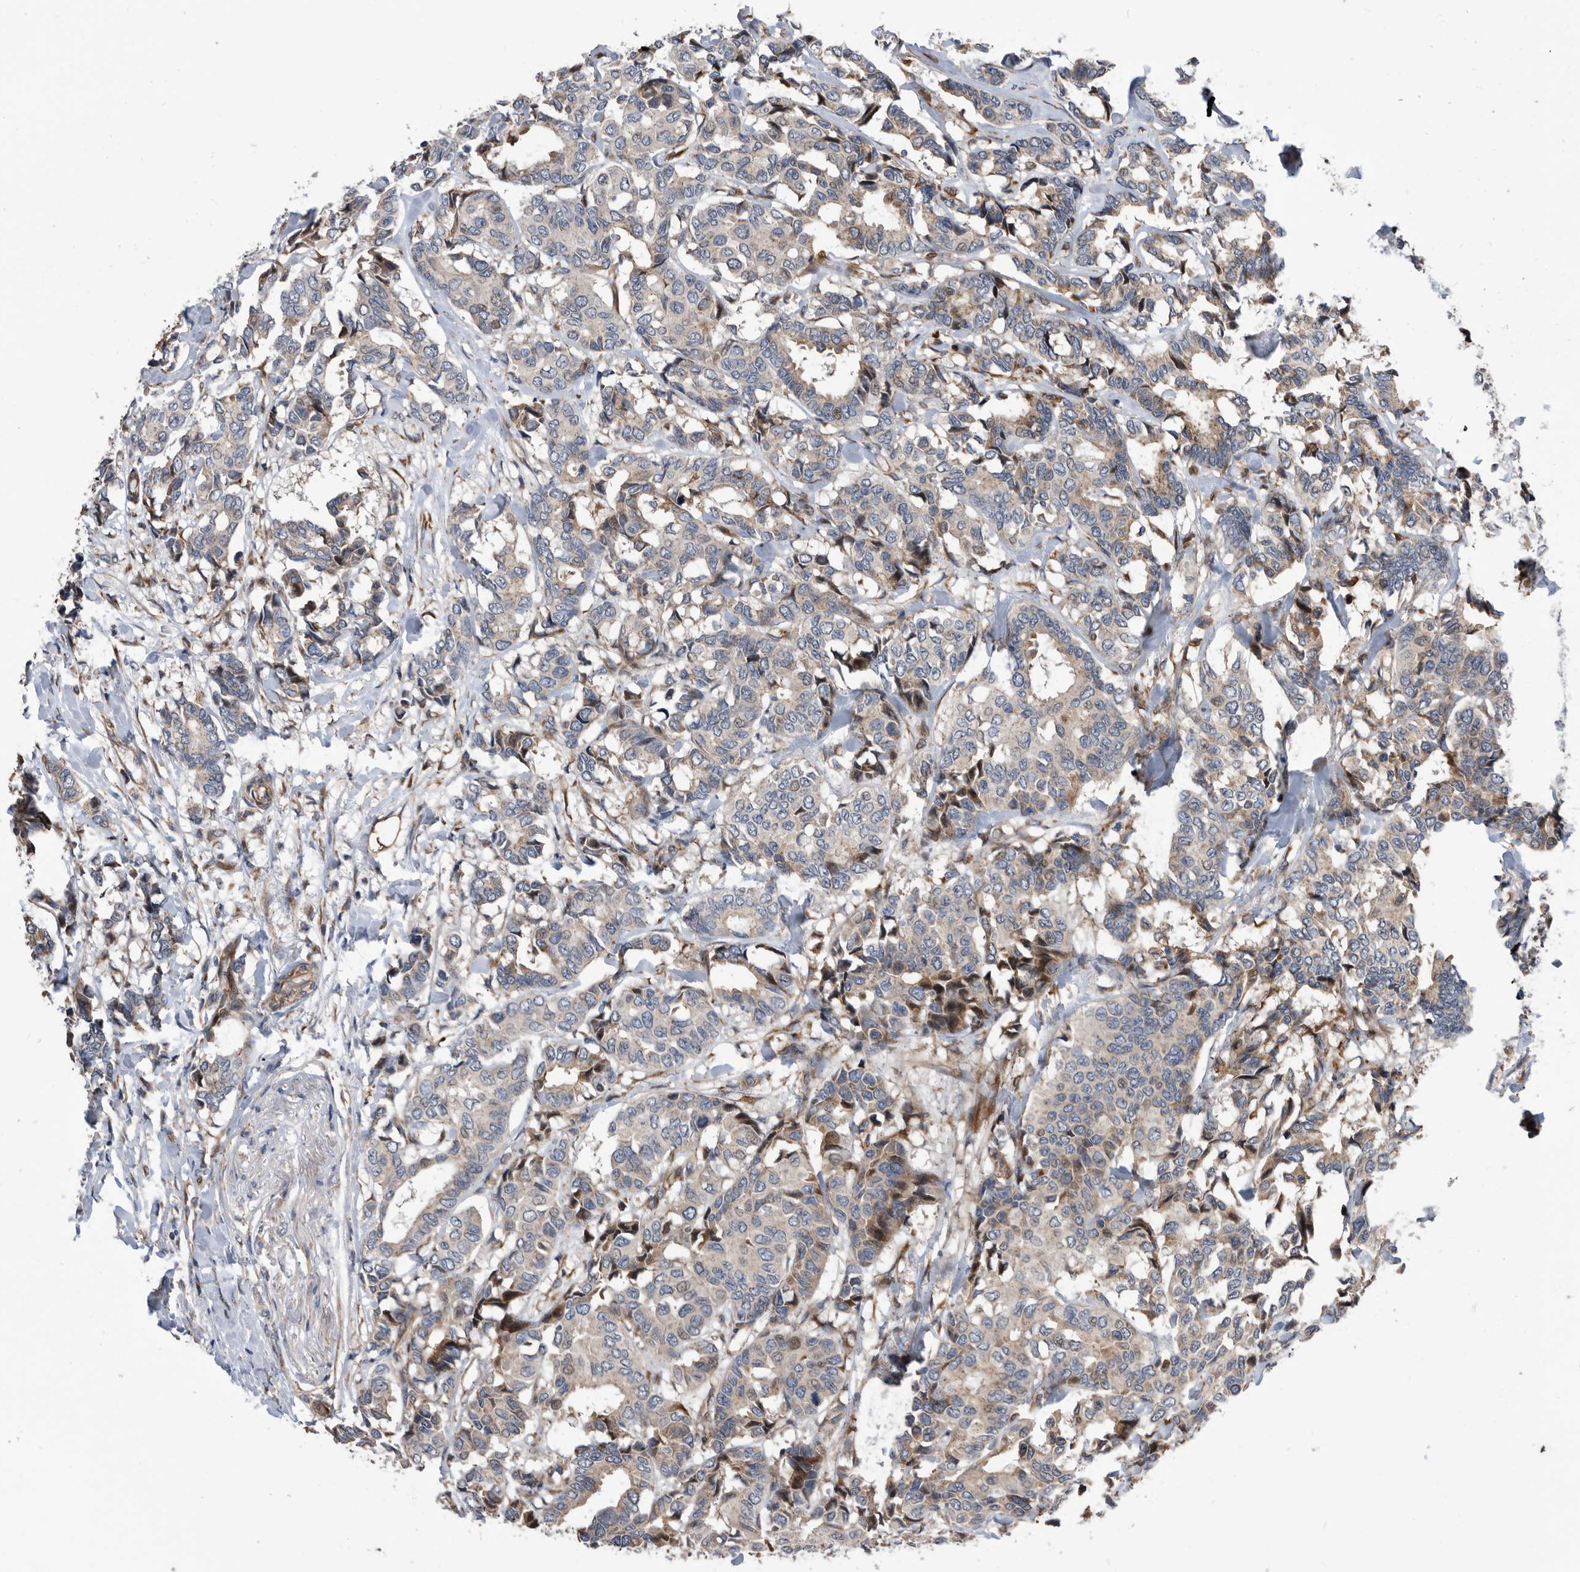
{"staining": {"intensity": "weak", "quantity": "<25%", "location": "cytoplasmic/membranous"}, "tissue": "breast cancer", "cell_type": "Tumor cells", "image_type": "cancer", "snomed": [{"axis": "morphology", "description": "Duct carcinoma"}, {"axis": "topography", "description": "Breast"}], "caption": "A high-resolution histopathology image shows immunohistochemistry staining of breast cancer, which demonstrates no significant staining in tumor cells.", "gene": "SERINC2", "patient": {"sex": "female", "age": 87}}